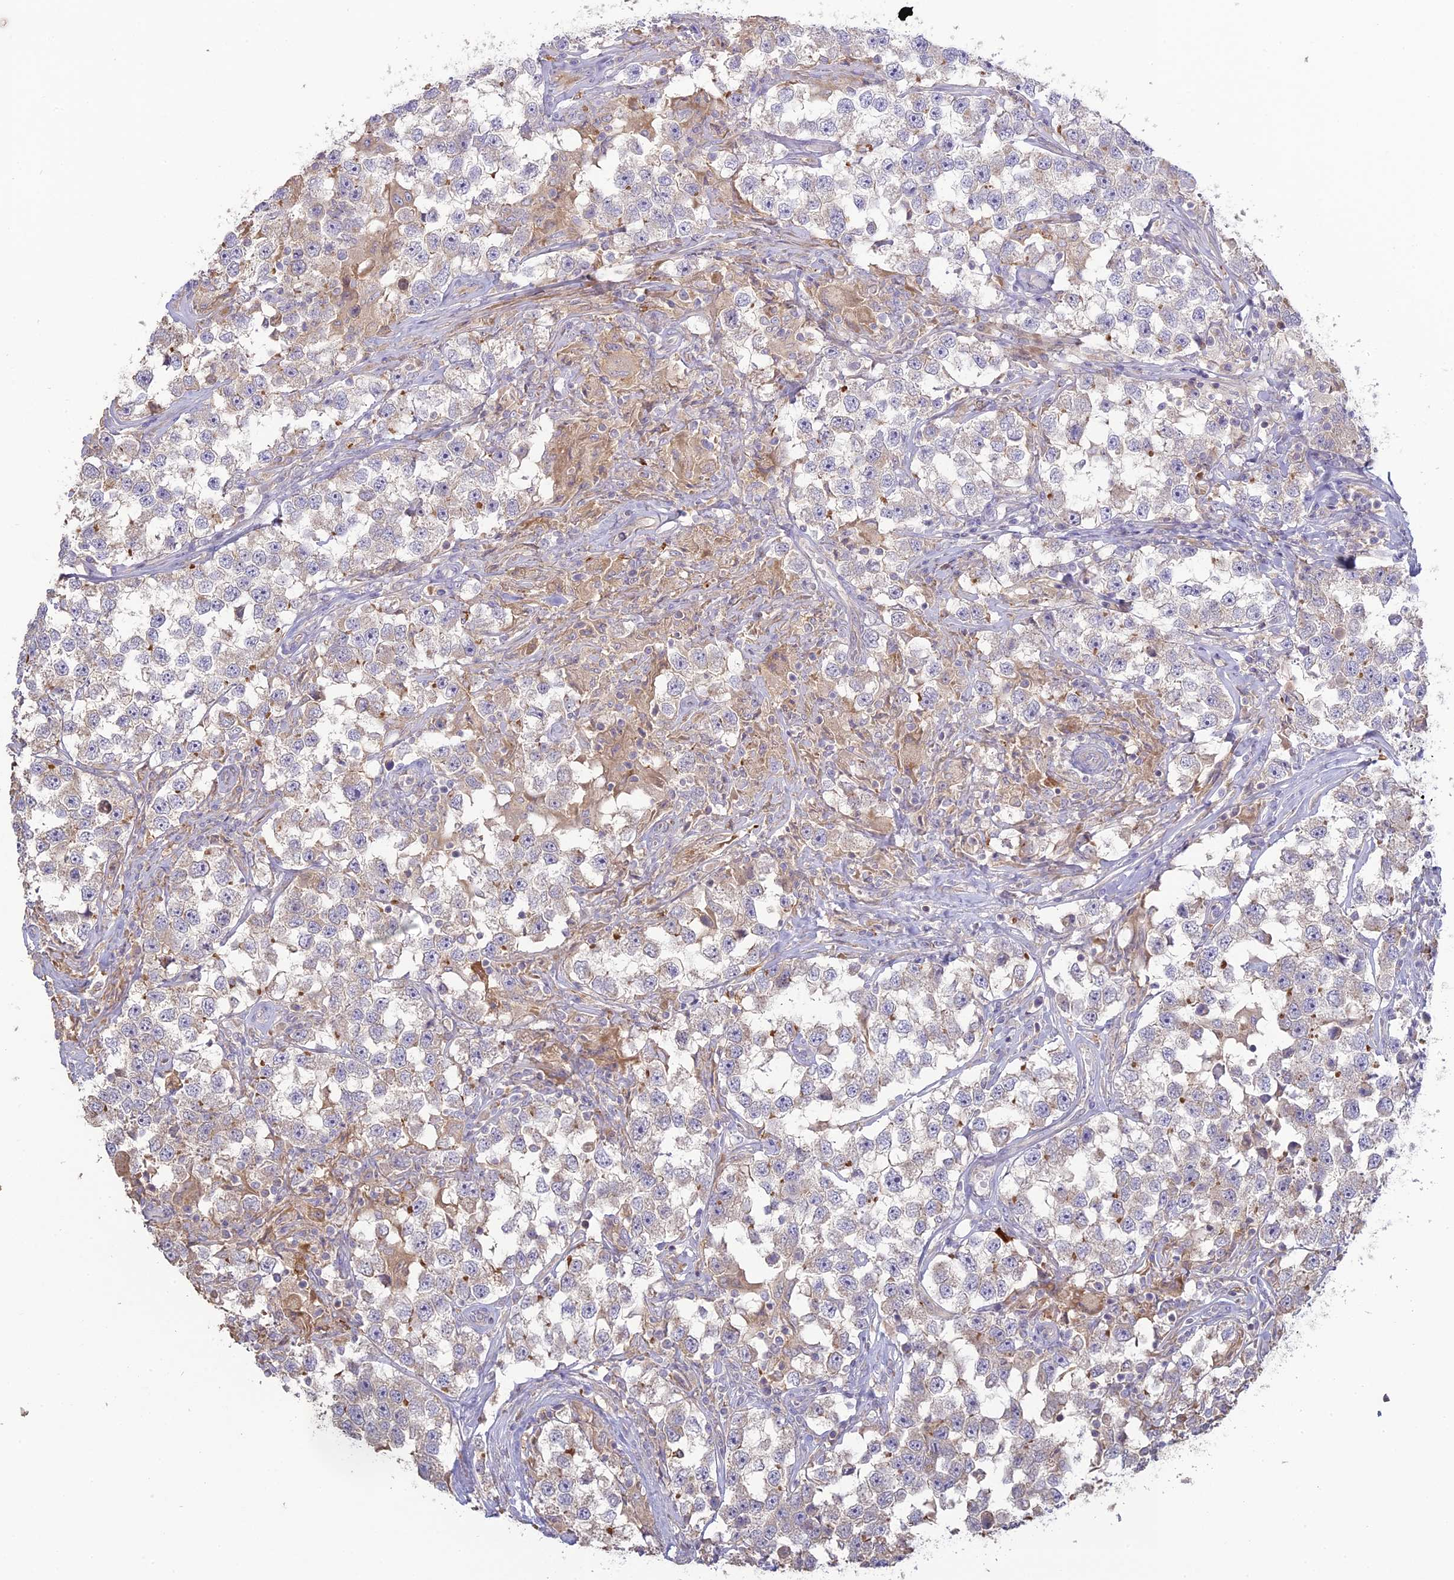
{"staining": {"intensity": "moderate", "quantity": "<25%", "location": "cytoplasmic/membranous"}, "tissue": "testis cancer", "cell_type": "Tumor cells", "image_type": "cancer", "snomed": [{"axis": "morphology", "description": "Seminoma, NOS"}, {"axis": "topography", "description": "Testis"}], "caption": "This micrograph exhibits immunohistochemistry staining of human testis cancer, with low moderate cytoplasmic/membranous expression in about <25% of tumor cells.", "gene": "SFT2D2", "patient": {"sex": "male", "age": 46}}